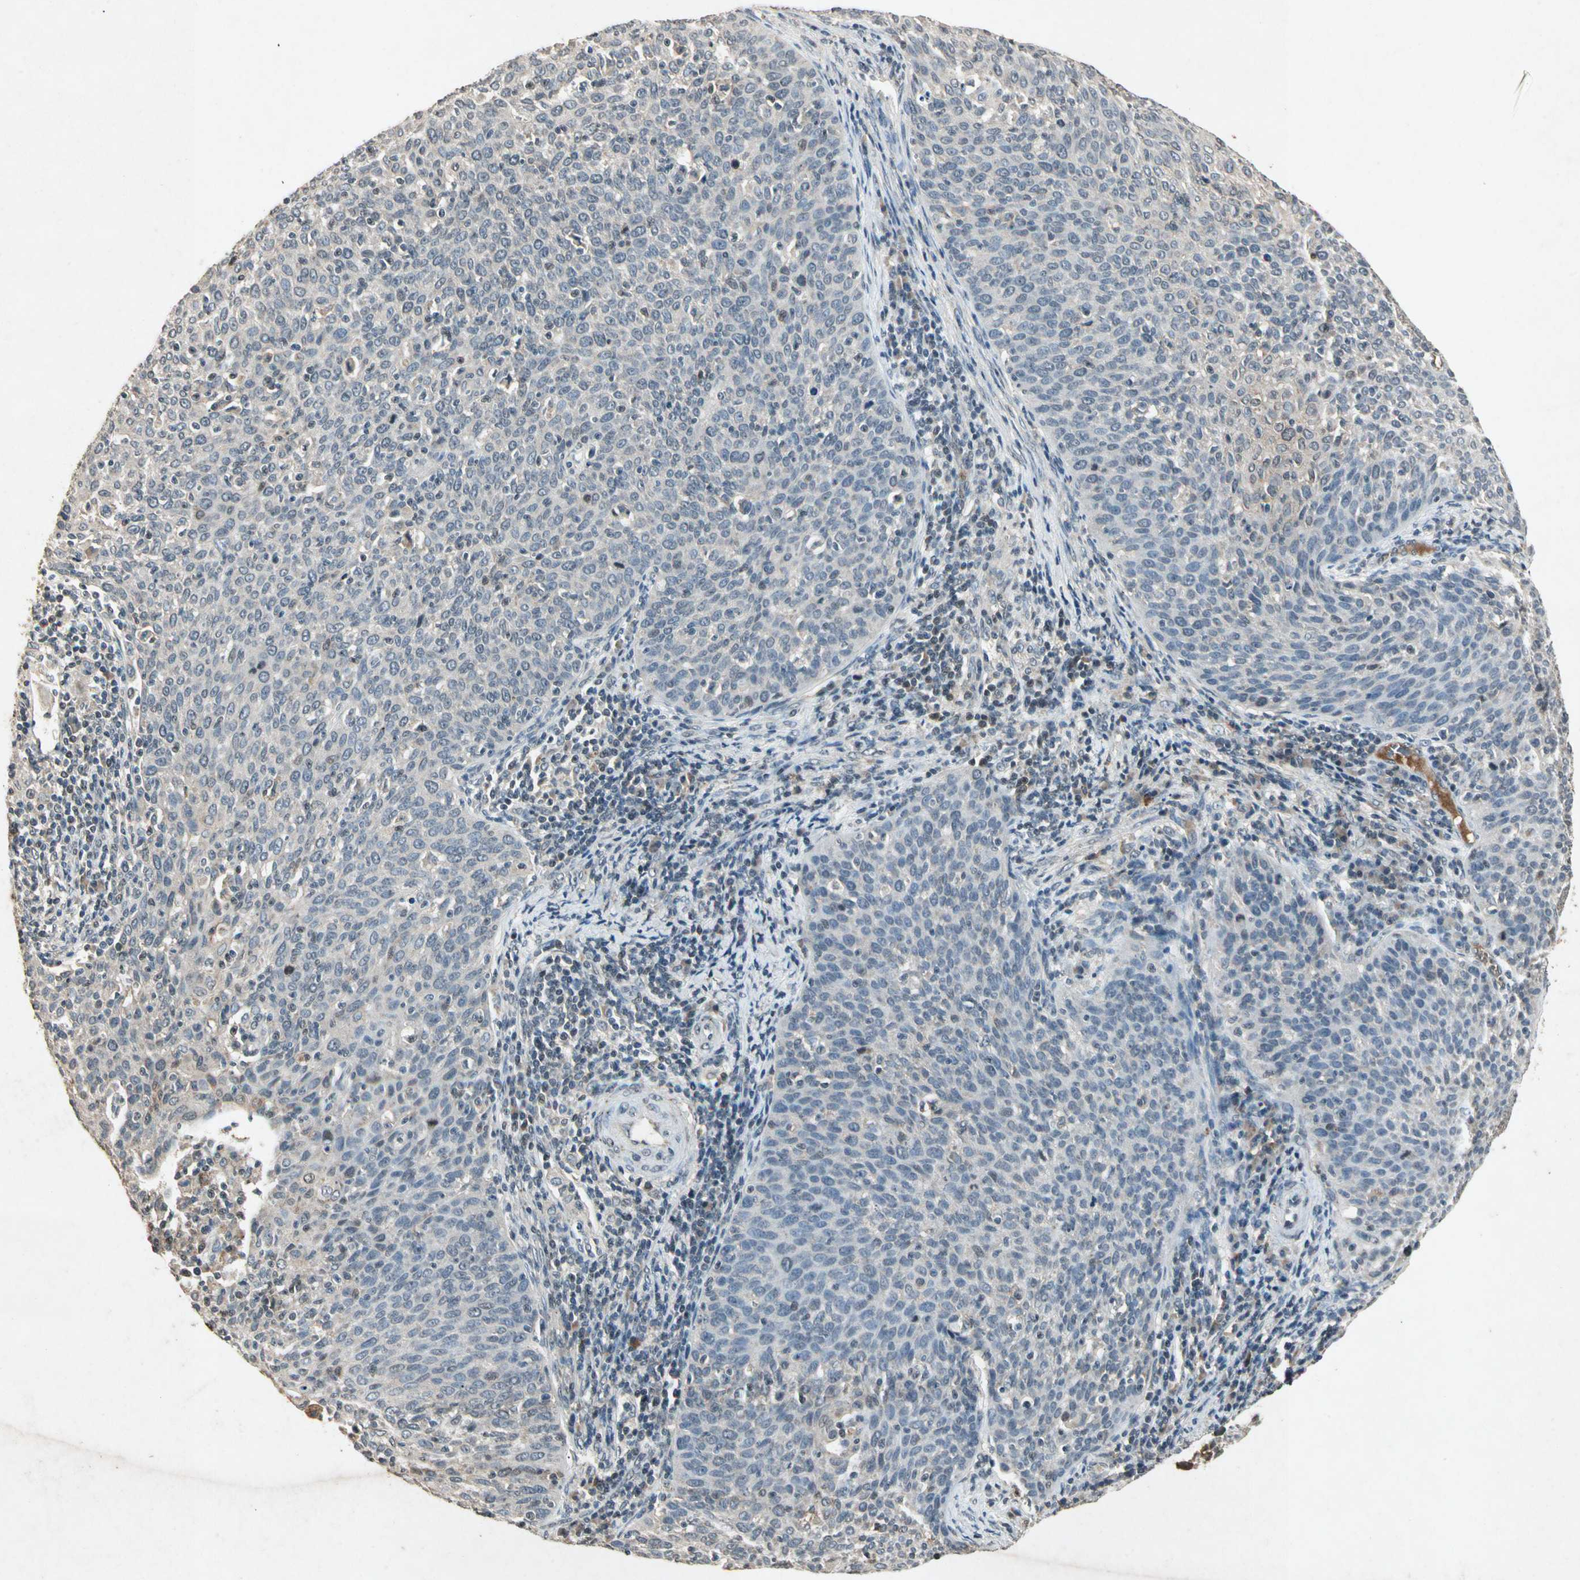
{"staining": {"intensity": "negative", "quantity": "none", "location": "none"}, "tissue": "cervical cancer", "cell_type": "Tumor cells", "image_type": "cancer", "snomed": [{"axis": "morphology", "description": "Squamous cell carcinoma, NOS"}, {"axis": "topography", "description": "Cervix"}], "caption": "This is an immunohistochemistry (IHC) photomicrograph of human cervical squamous cell carcinoma. There is no positivity in tumor cells.", "gene": "CP", "patient": {"sex": "female", "age": 38}}